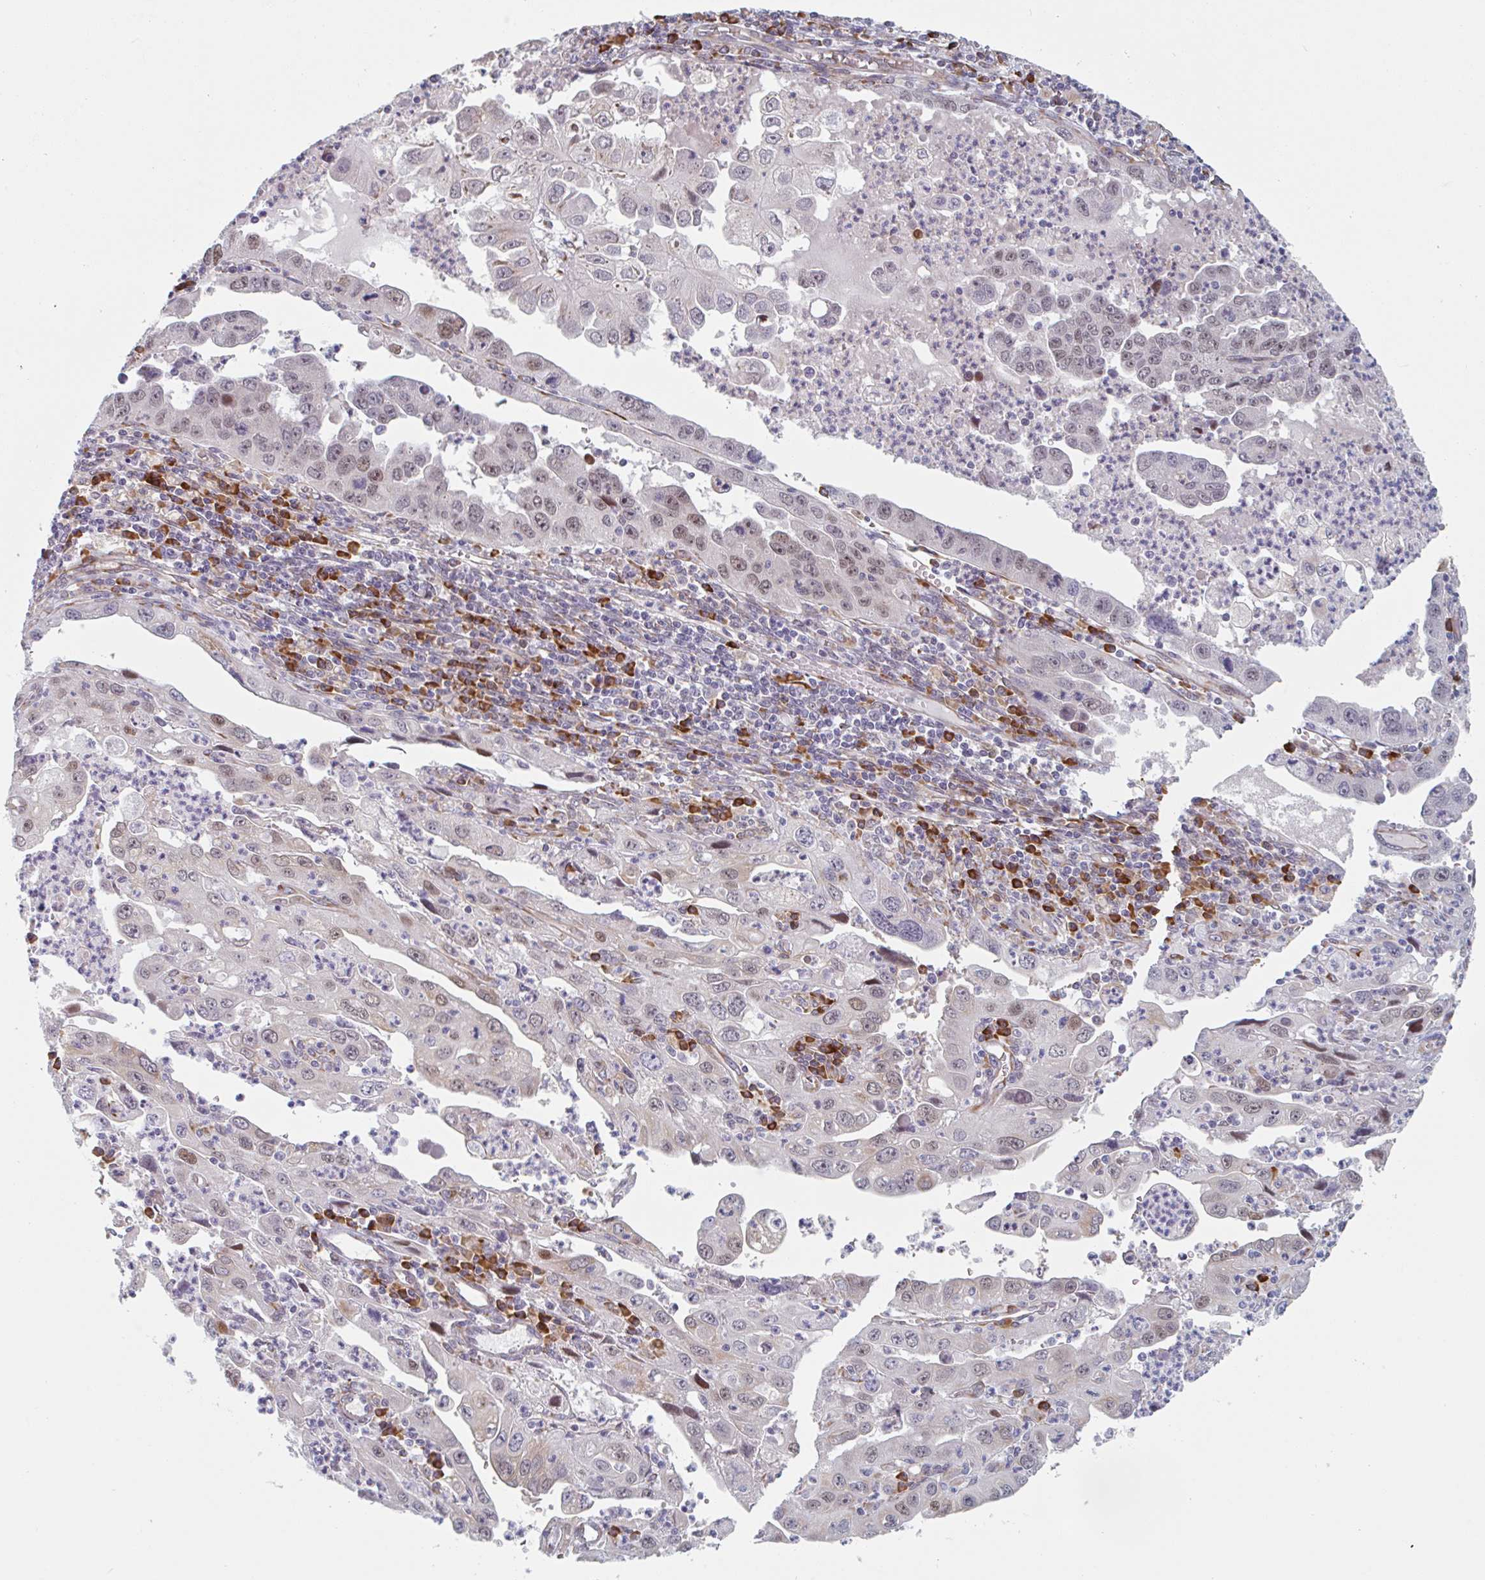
{"staining": {"intensity": "weak", "quantity": "25%-75%", "location": "nuclear"}, "tissue": "endometrial cancer", "cell_type": "Tumor cells", "image_type": "cancer", "snomed": [{"axis": "morphology", "description": "Adenocarcinoma, NOS"}, {"axis": "topography", "description": "Uterus"}], "caption": "This photomicrograph exhibits immunohistochemistry staining of endometrial cancer (adenocarcinoma), with low weak nuclear expression in approximately 25%-75% of tumor cells.", "gene": "TRAPPC10", "patient": {"sex": "female", "age": 62}}